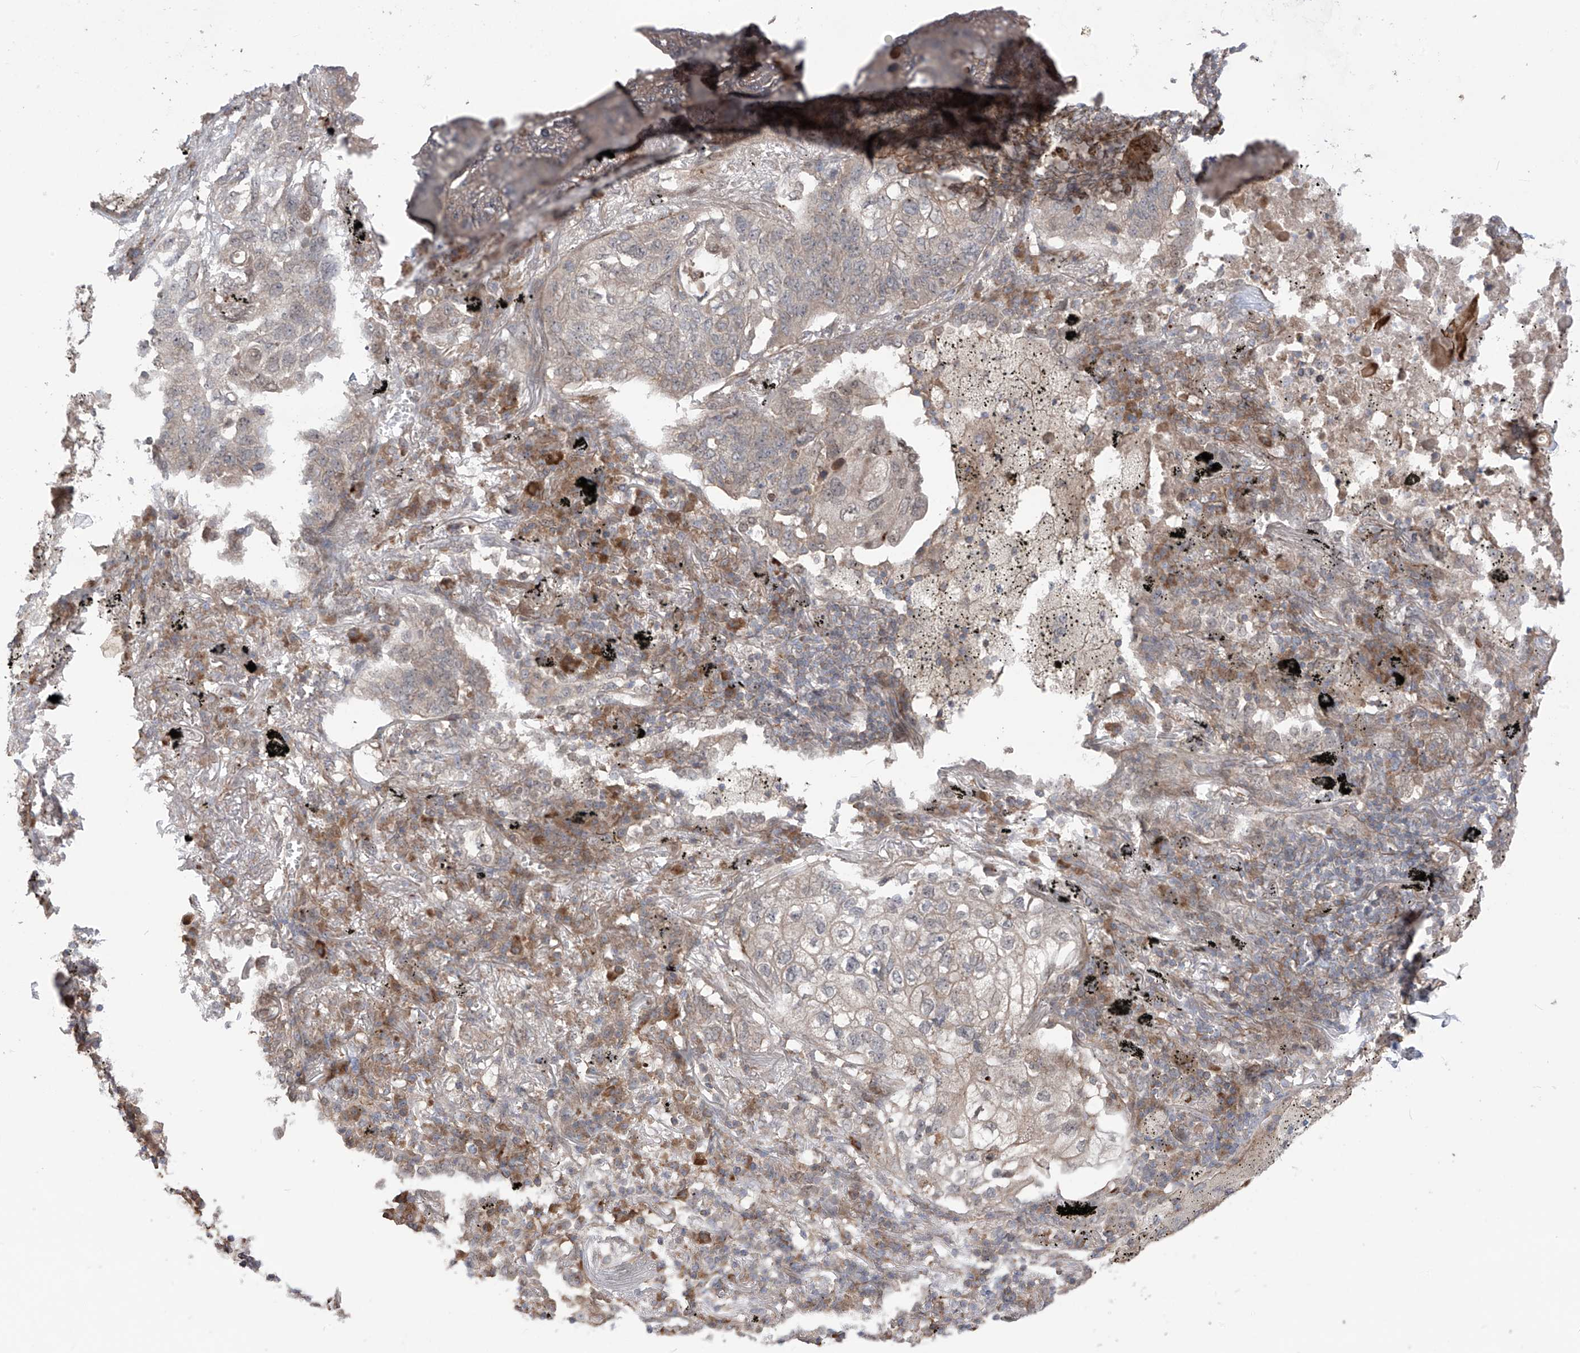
{"staining": {"intensity": "weak", "quantity": "<25%", "location": "cytoplasmic/membranous,nuclear"}, "tissue": "lung cancer", "cell_type": "Tumor cells", "image_type": "cancer", "snomed": [{"axis": "morphology", "description": "Squamous cell carcinoma, NOS"}, {"axis": "topography", "description": "Lung"}], "caption": "Tumor cells show no significant protein expression in lung cancer.", "gene": "LRRC74A", "patient": {"sex": "female", "age": 63}}